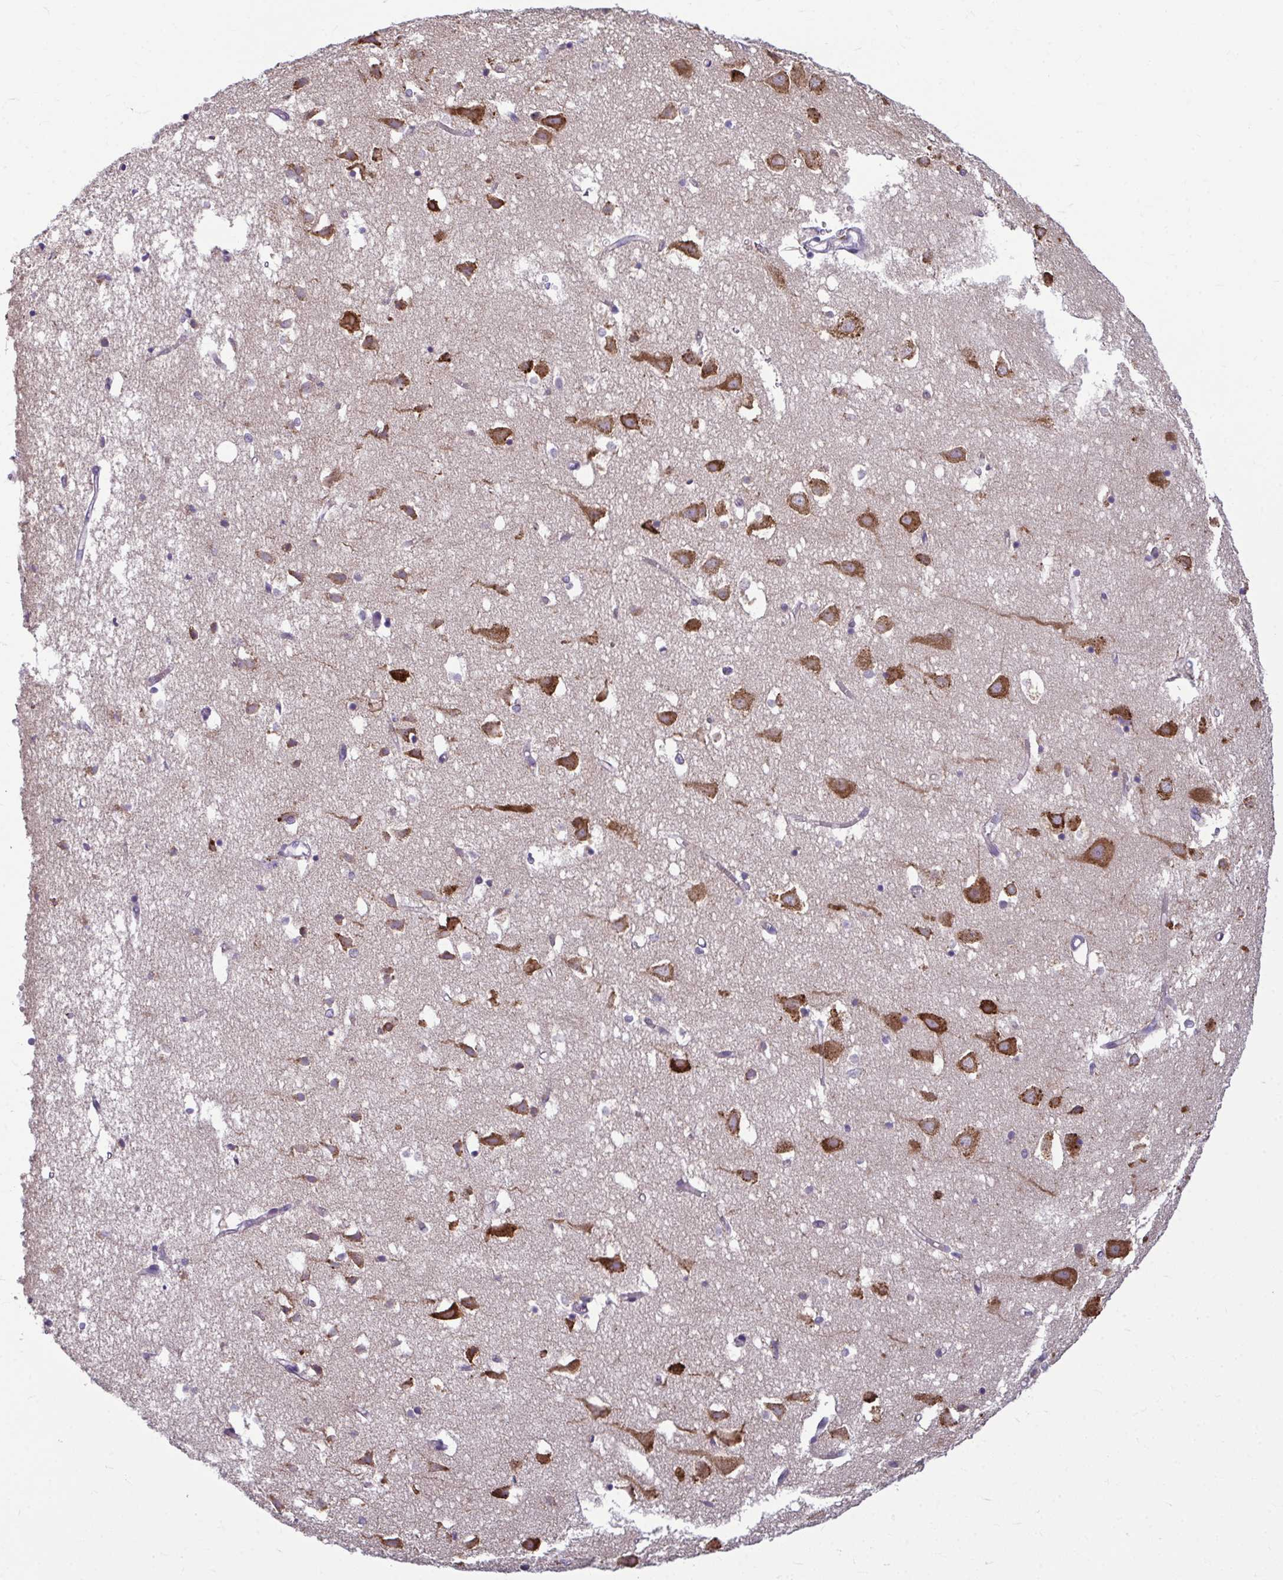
{"staining": {"intensity": "negative", "quantity": "none", "location": "none"}, "tissue": "cerebral cortex", "cell_type": "Endothelial cells", "image_type": "normal", "snomed": [{"axis": "morphology", "description": "Normal tissue, NOS"}, {"axis": "topography", "description": "Cerebral cortex"}], "caption": "Micrograph shows no protein positivity in endothelial cells of unremarkable cerebral cortex.", "gene": "SERPINI1", "patient": {"sex": "male", "age": 70}}